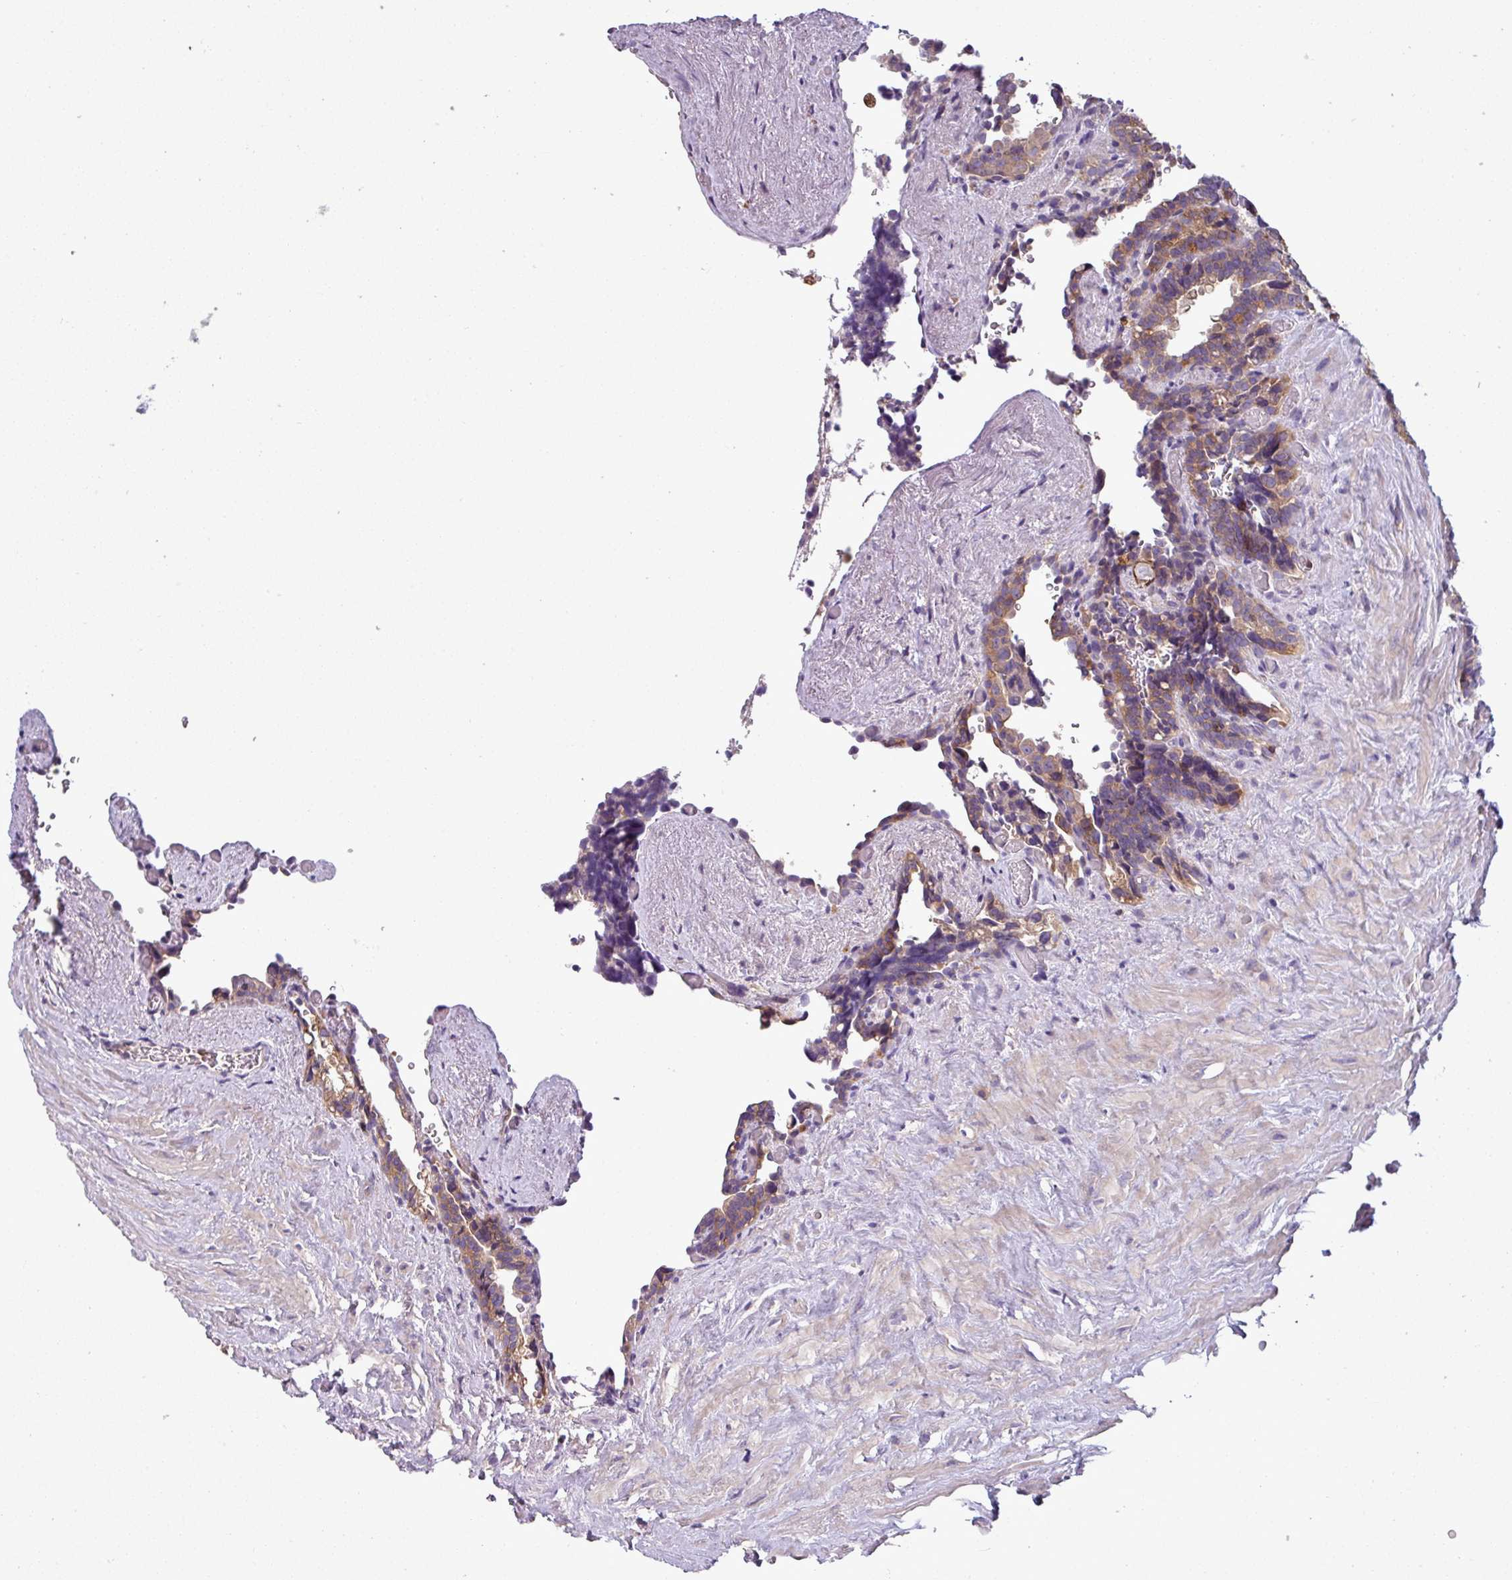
{"staining": {"intensity": "moderate", "quantity": "25%-75%", "location": "cytoplasmic/membranous"}, "tissue": "seminal vesicle", "cell_type": "Glandular cells", "image_type": "normal", "snomed": [{"axis": "morphology", "description": "Normal tissue, NOS"}, {"axis": "topography", "description": "Seminal veicle"}], "caption": "Approximately 25%-75% of glandular cells in normal seminal vesicle display moderate cytoplasmic/membranous protein staining as visualized by brown immunohistochemical staining.", "gene": "LRRC74B", "patient": {"sex": "male", "age": 68}}